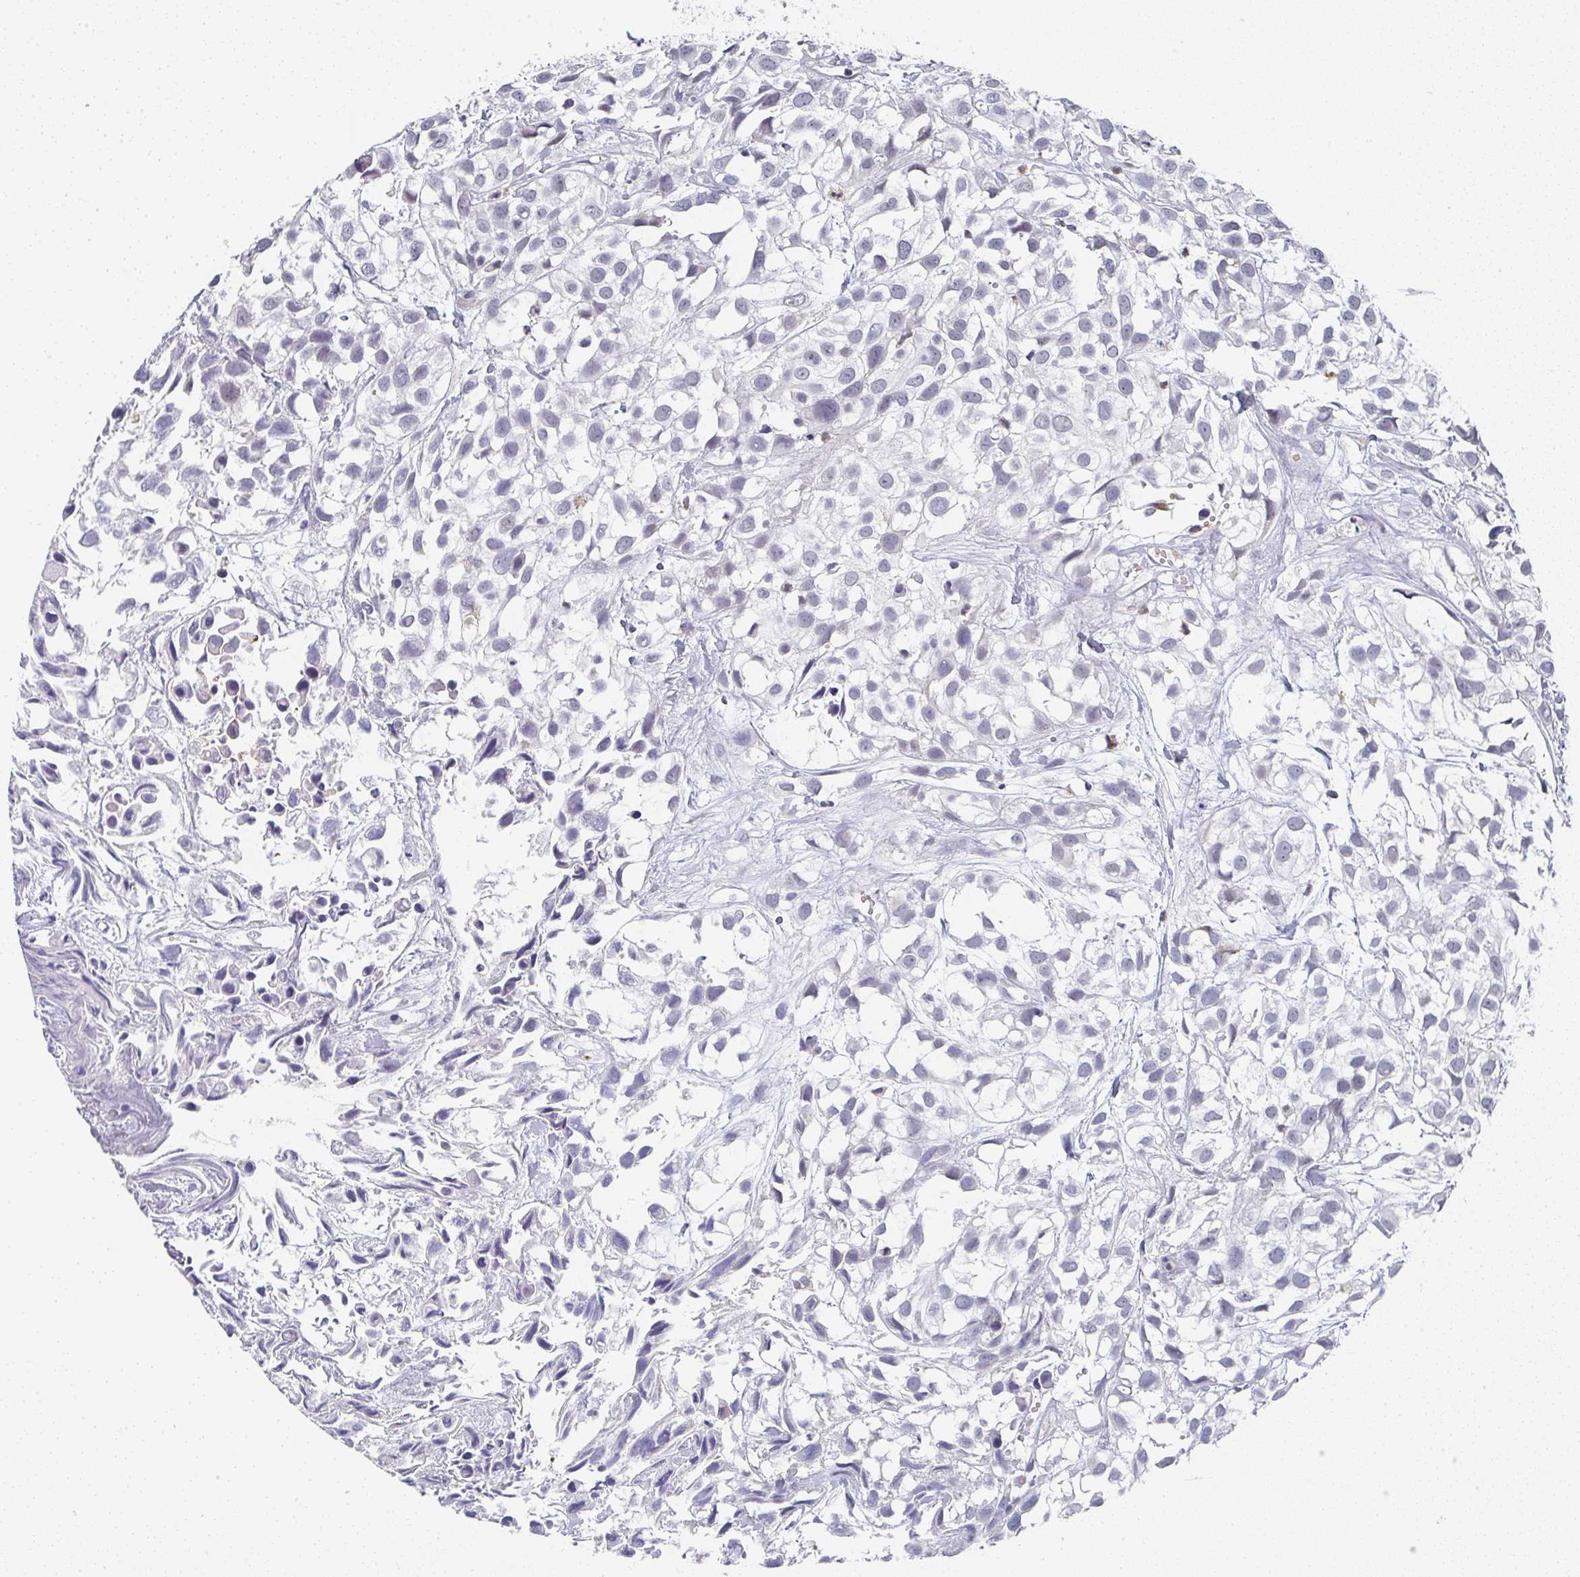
{"staining": {"intensity": "negative", "quantity": "none", "location": "none"}, "tissue": "urothelial cancer", "cell_type": "Tumor cells", "image_type": "cancer", "snomed": [{"axis": "morphology", "description": "Urothelial carcinoma, High grade"}, {"axis": "topography", "description": "Urinary bladder"}], "caption": "This is an immunohistochemistry (IHC) photomicrograph of high-grade urothelial carcinoma. There is no positivity in tumor cells.", "gene": "NCF1", "patient": {"sex": "male", "age": 56}}